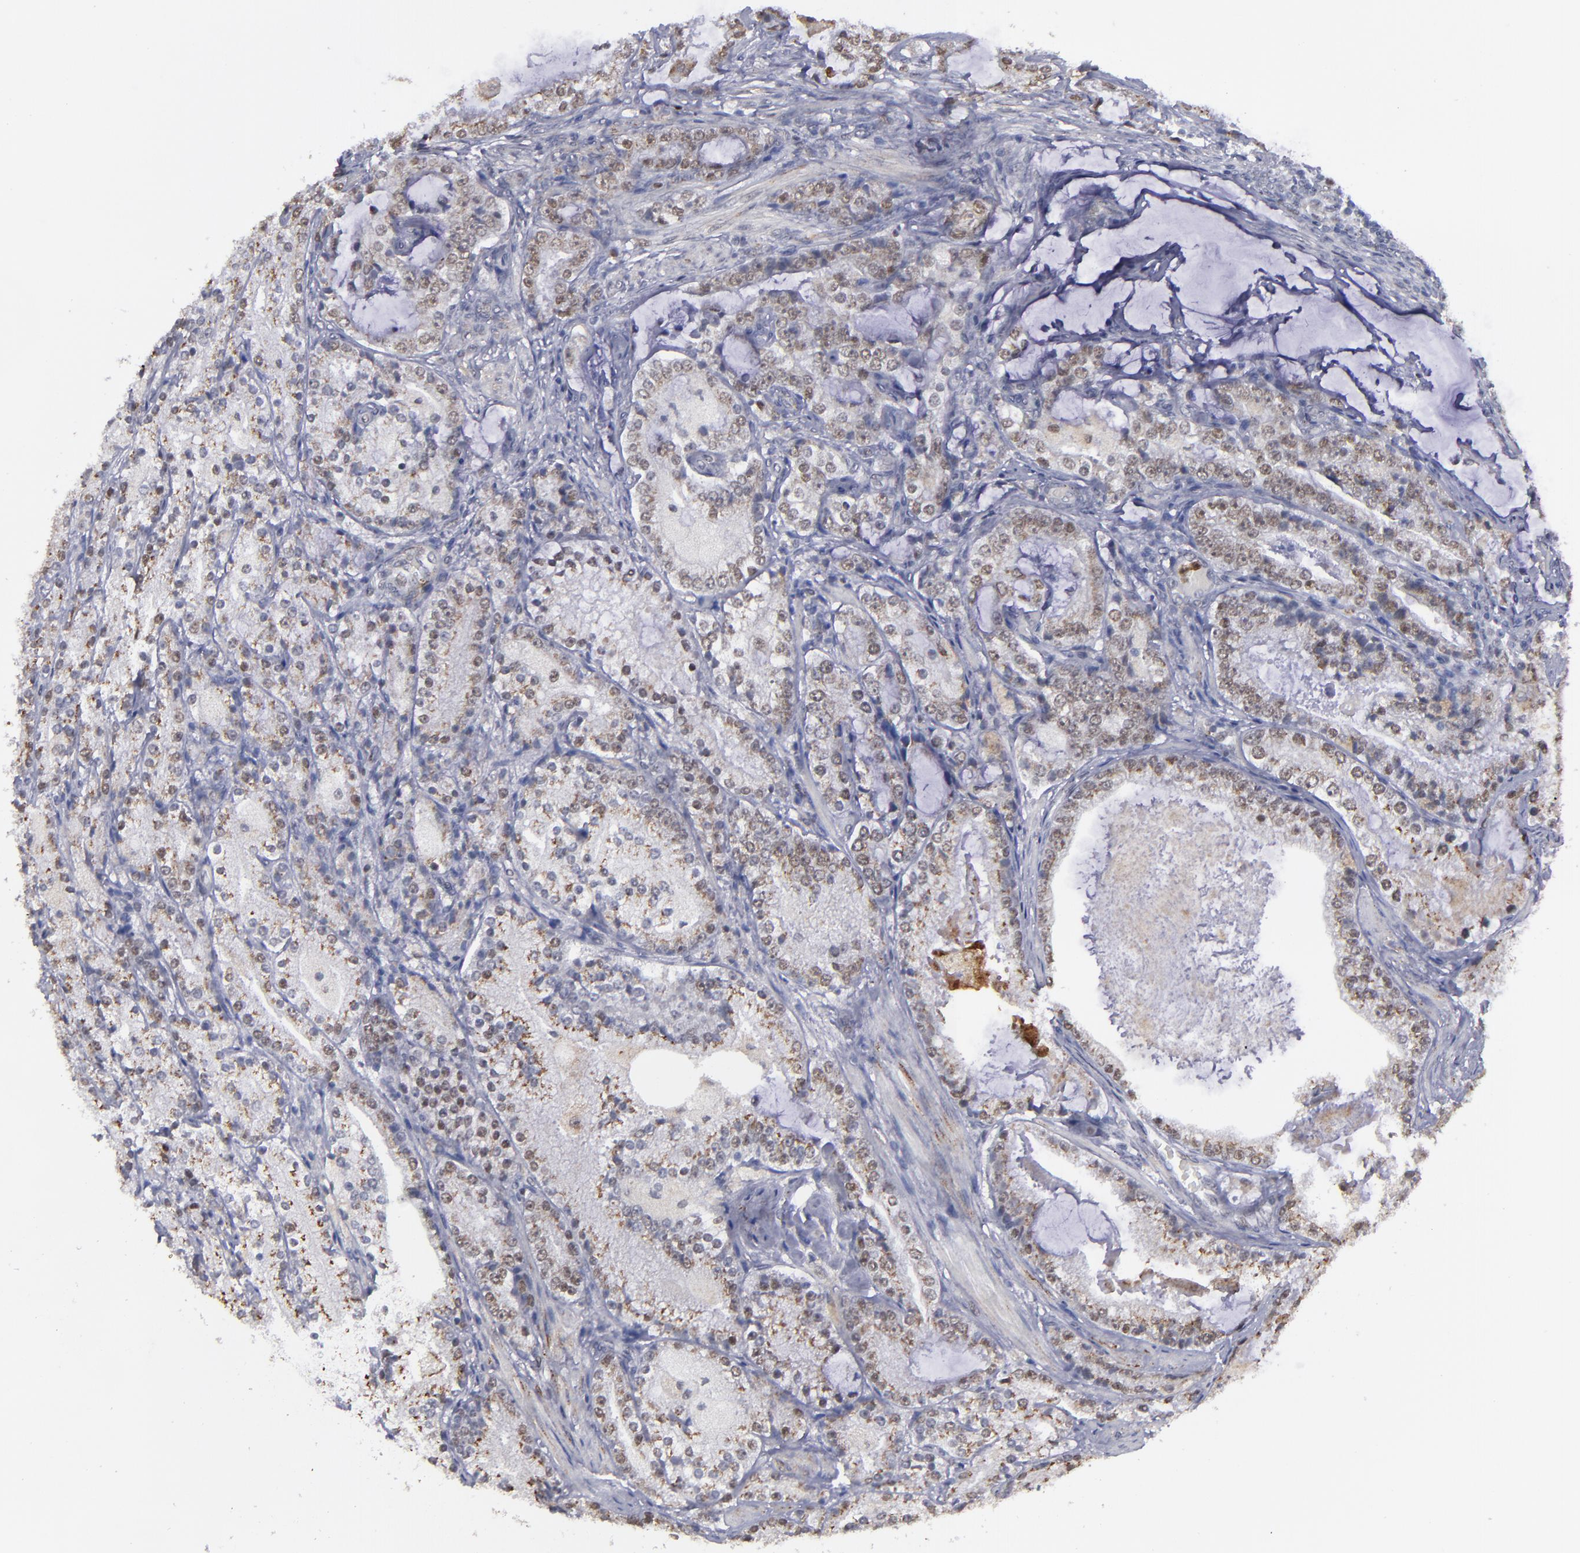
{"staining": {"intensity": "weak", "quantity": "25%-75%", "location": "cytoplasmic/membranous,nuclear"}, "tissue": "prostate cancer", "cell_type": "Tumor cells", "image_type": "cancer", "snomed": [{"axis": "morphology", "description": "Adenocarcinoma, High grade"}, {"axis": "topography", "description": "Prostate"}], "caption": "Adenocarcinoma (high-grade) (prostate) stained for a protein displays weak cytoplasmic/membranous and nuclear positivity in tumor cells.", "gene": "RREB1", "patient": {"sex": "male", "age": 63}}